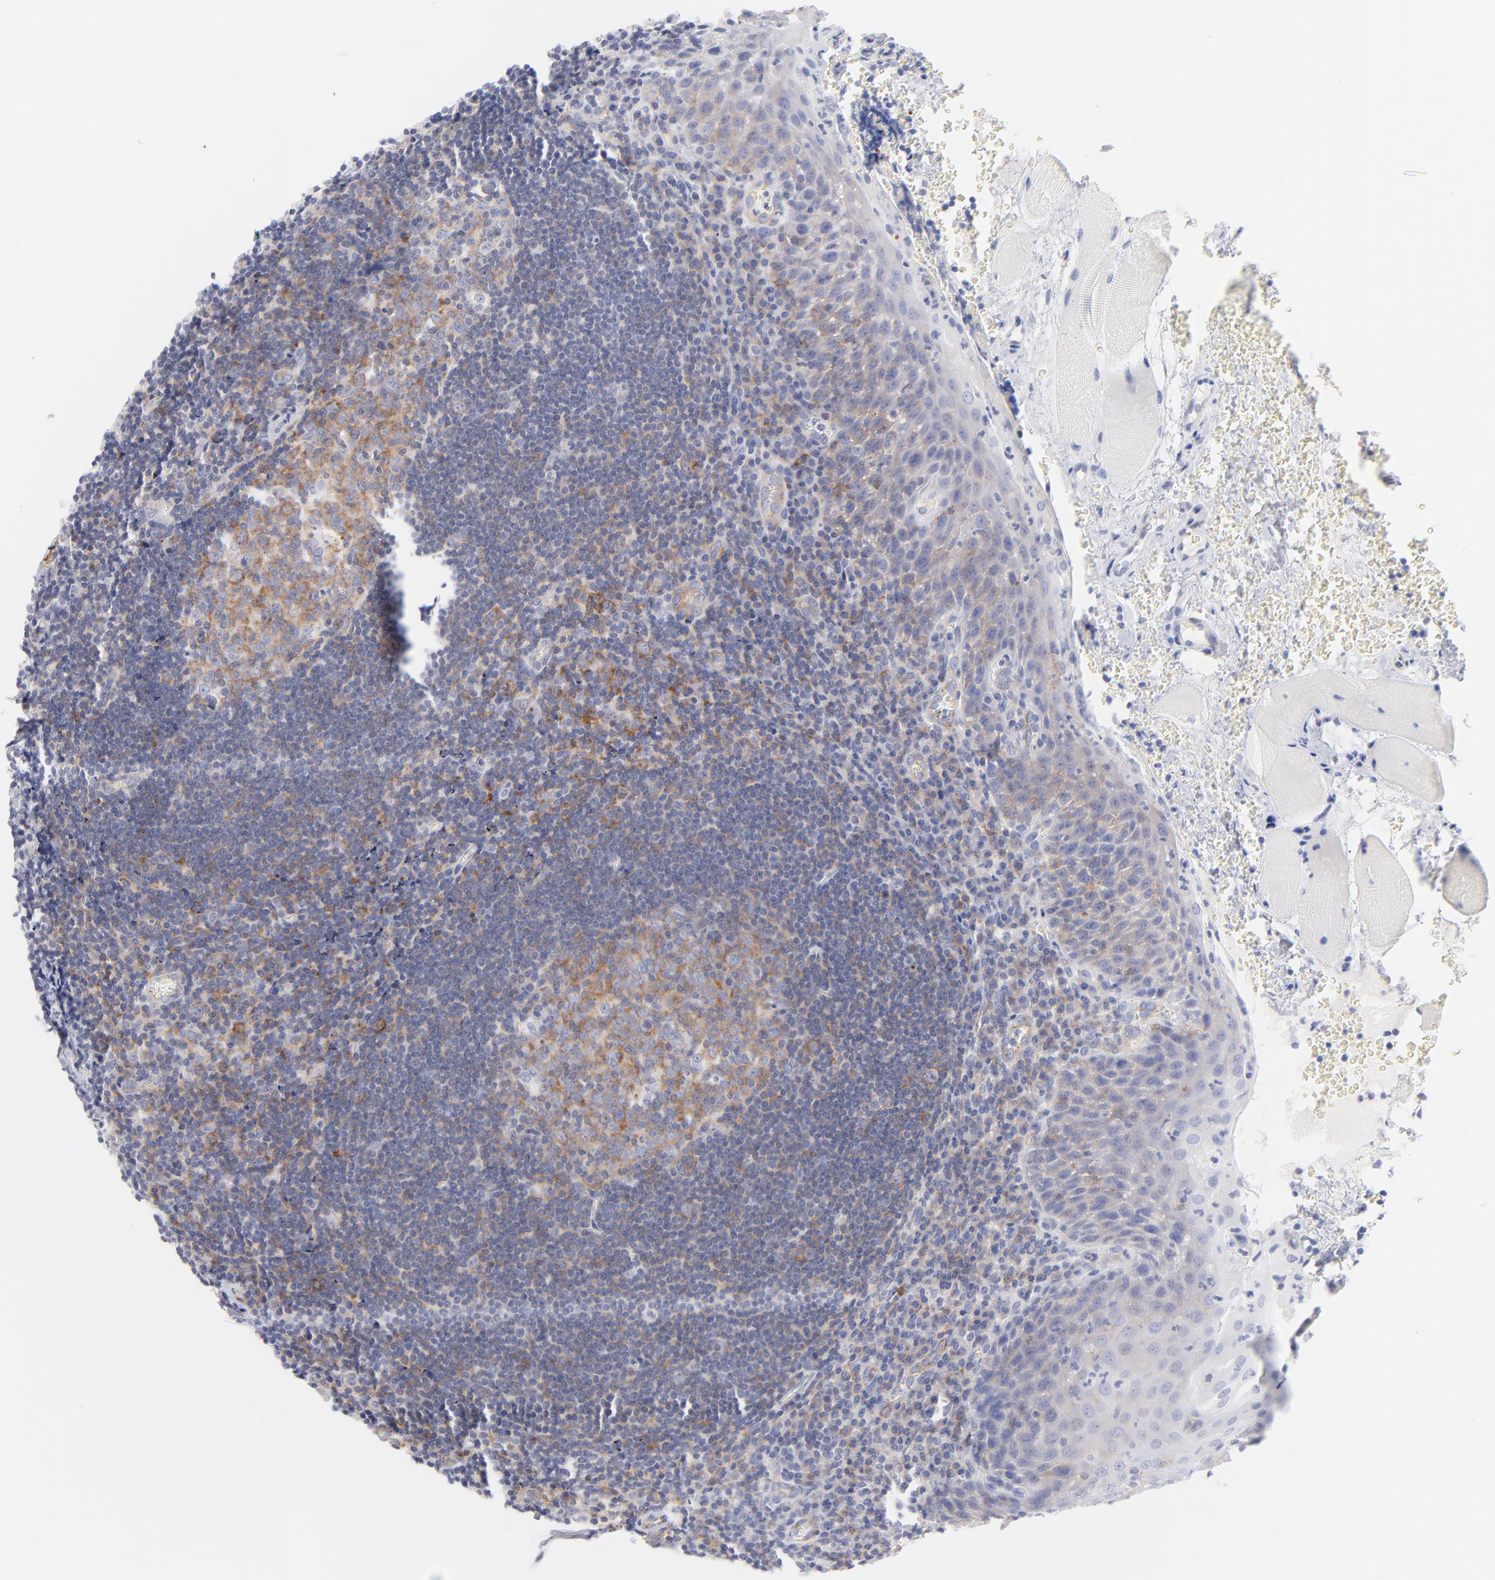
{"staining": {"intensity": "moderate", "quantity": ">75%", "location": "cytoplasmic/membranous"}, "tissue": "tonsil", "cell_type": "Germinal center cells", "image_type": "normal", "snomed": [{"axis": "morphology", "description": "Normal tissue, NOS"}, {"axis": "topography", "description": "Tonsil"}], "caption": "The histopathology image demonstrates immunohistochemical staining of normal tonsil. There is moderate cytoplasmic/membranous staining is appreciated in about >75% of germinal center cells. Using DAB (brown) and hematoxylin (blue) stains, captured at high magnification using brightfield microscopy.", "gene": "ACTA2", "patient": {"sex": "male", "age": 20}}